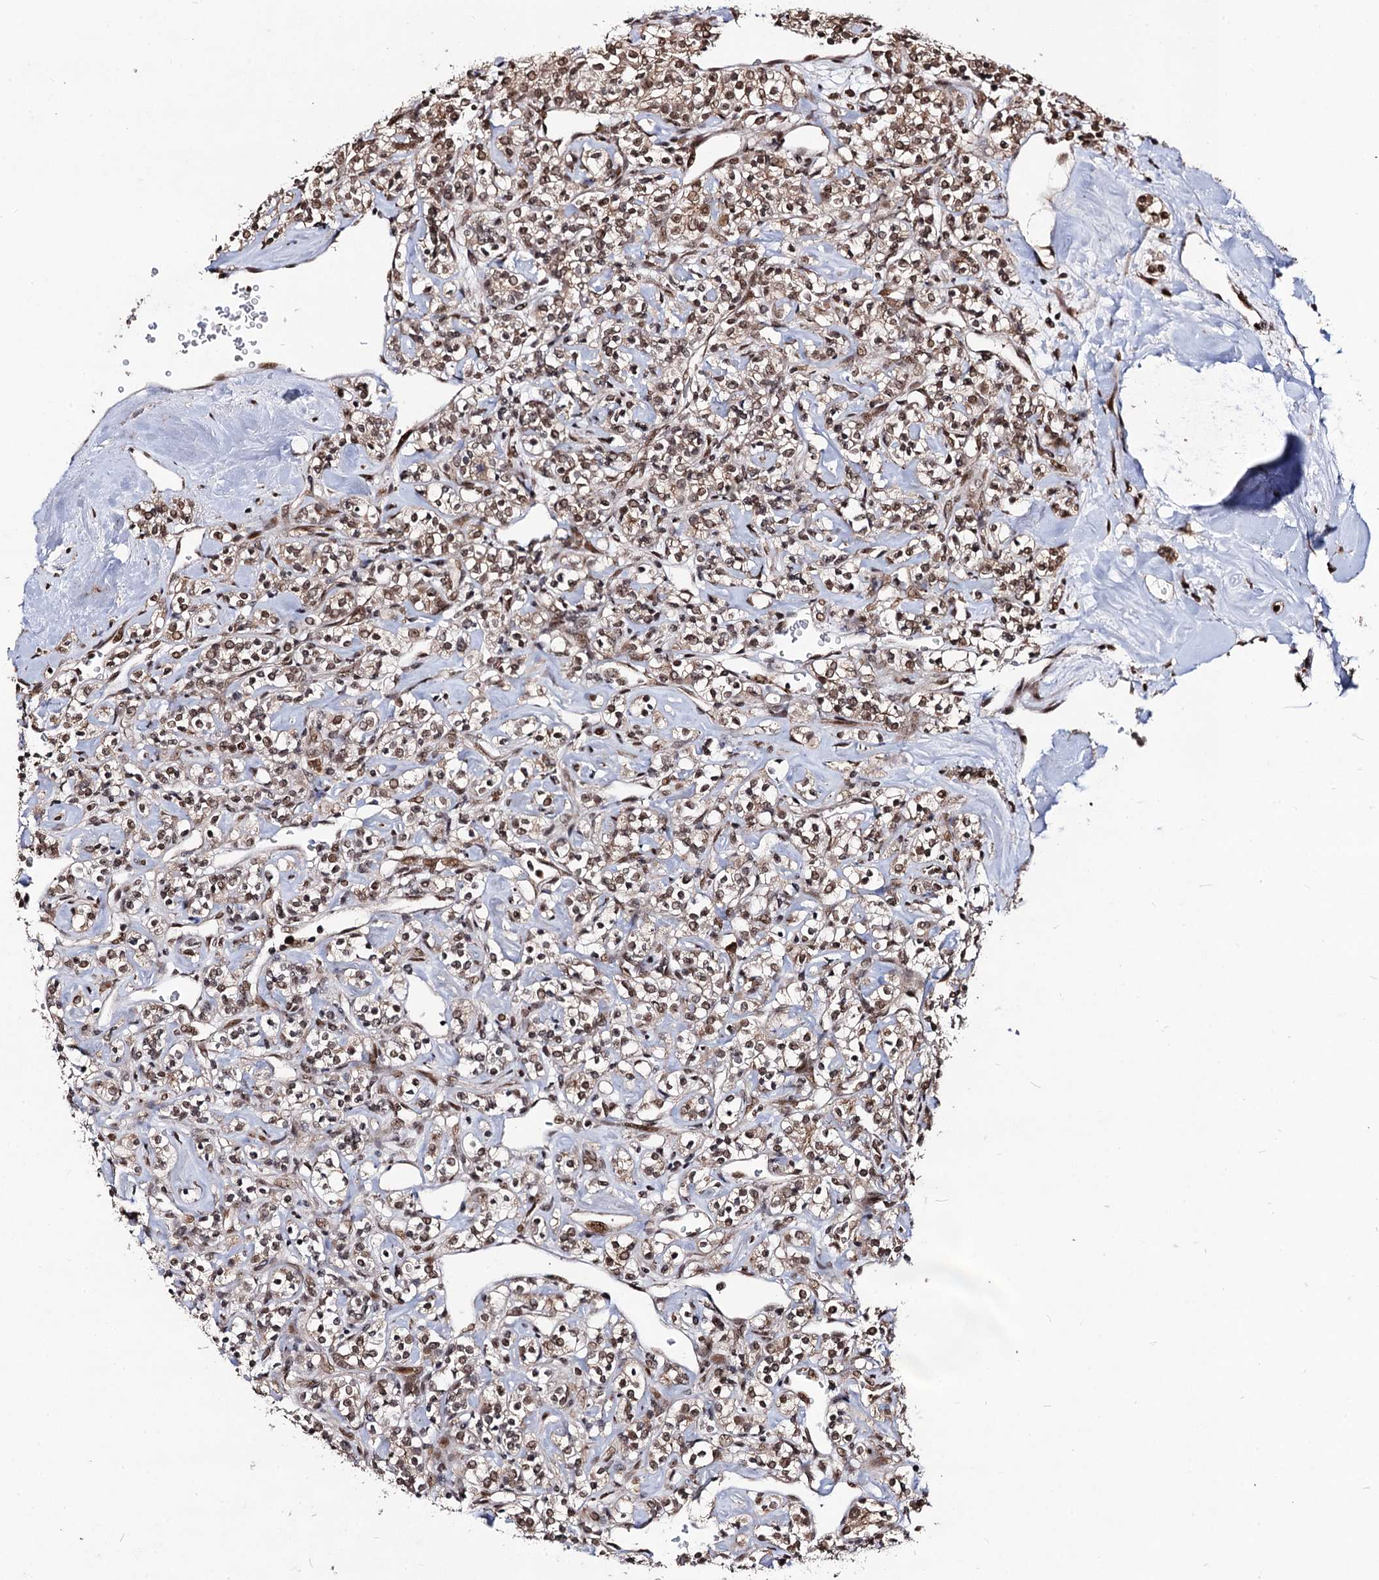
{"staining": {"intensity": "moderate", "quantity": ">75%", "location": "cytoplasmic/membranous,nuclear"}, "tissue": "renal cancer", "cell_type": "Tumor cells", "image_type": "cancer", "snomed": [{"axis": "morphology", "description": "Adenocarcinoma, NOS"}, {"axis": "topography", "description": "Kidney"}], "caption": "Immunohistochemical staining of renal cancer reveals moderate cytoplasmic/membranous and nuclear protein expression in approximately >75% of tumor cells. Using DAB (3,3'-diaminobenzidine) (brown) and hematoxylin (blue) stains, captured at high magnification using brightfield microscopy.", "gene": "SFSWAP", "patient": {"sex": "male", "age": 77}}